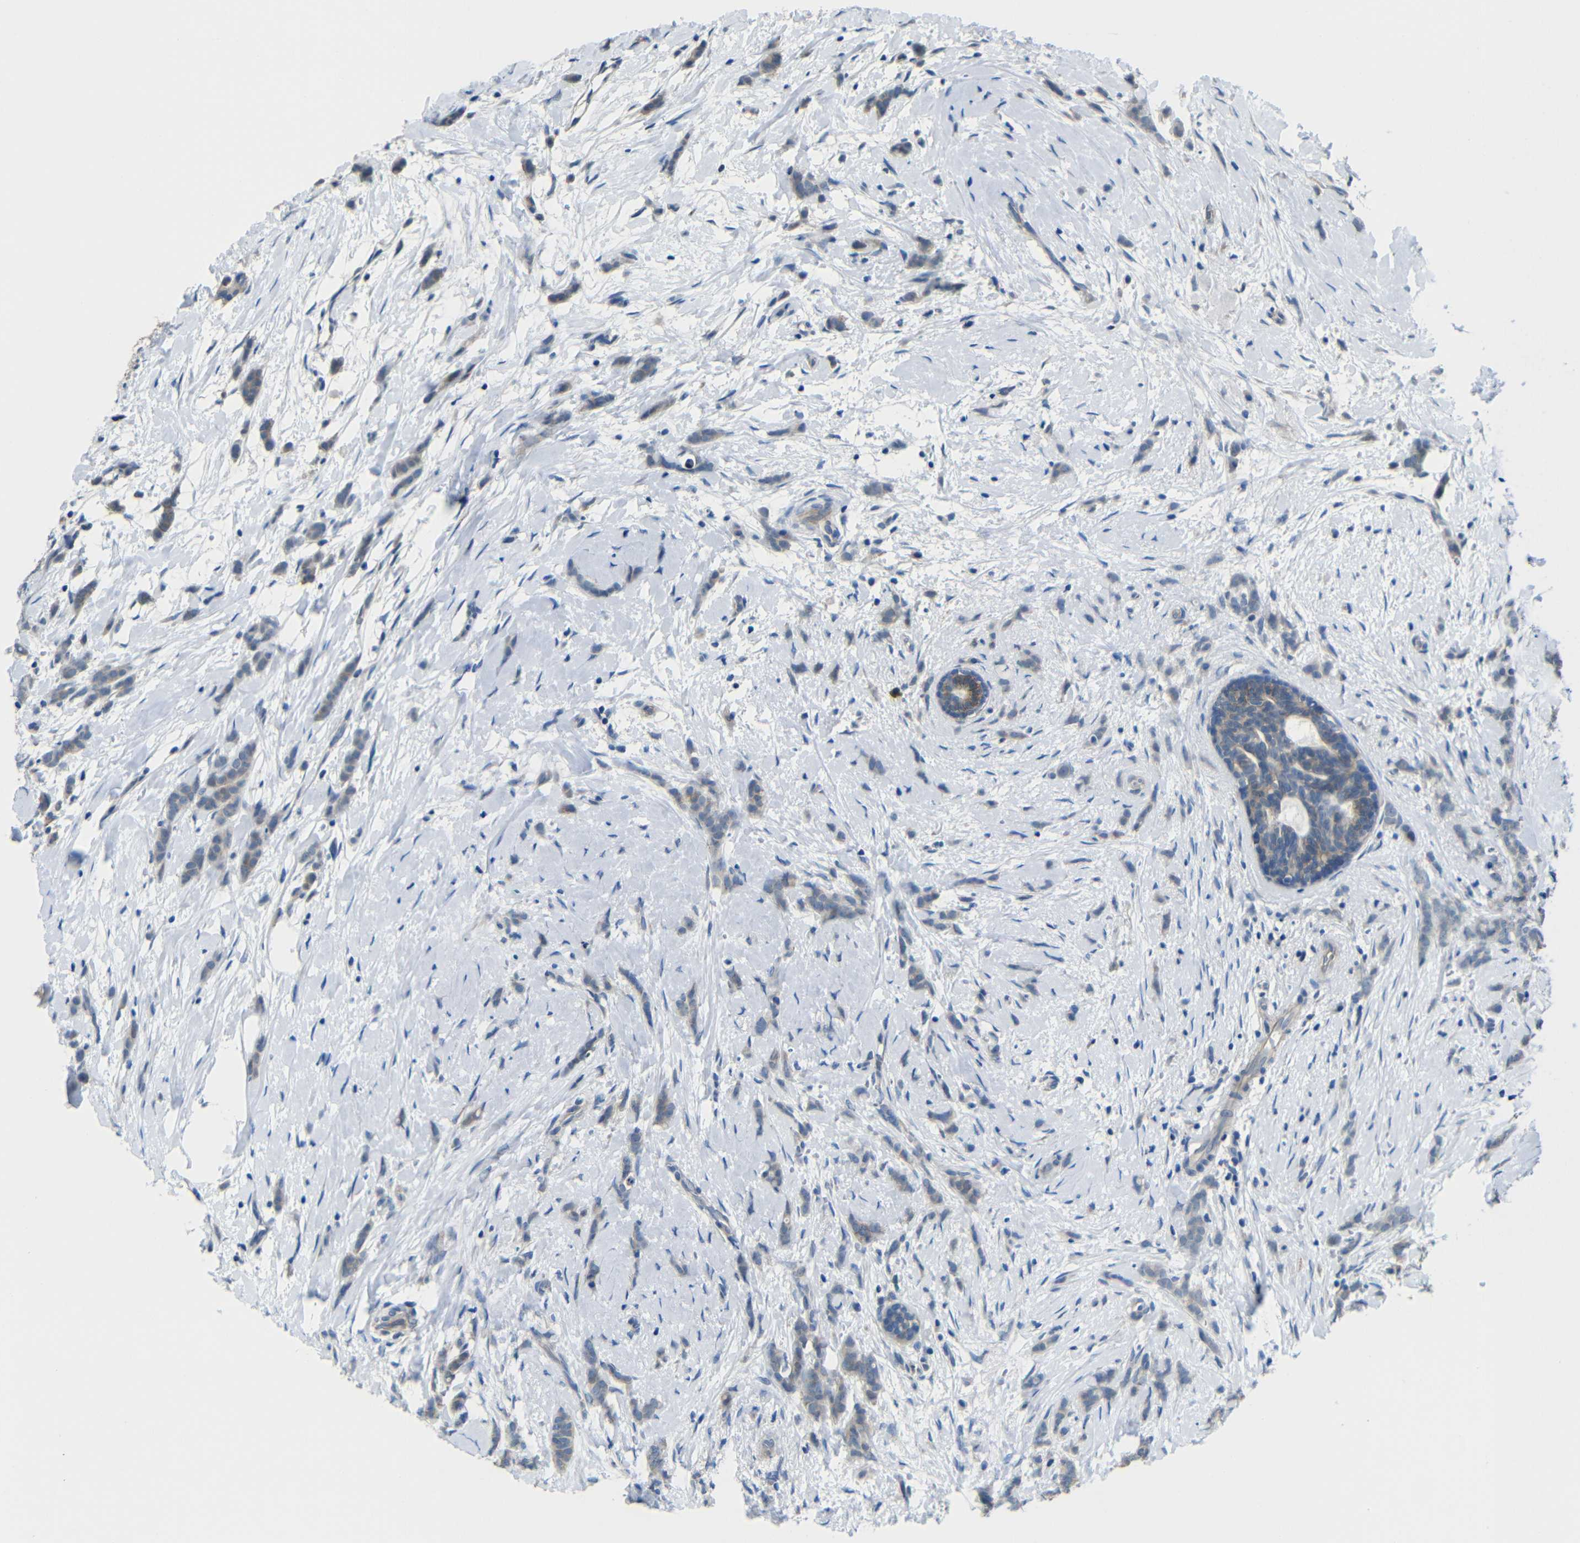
{"staining": {"intensity": "negative", "quantity": "none", "location": "none"}, "tissue": "breast cancer", "cell_type": "Tumor cells", "image_type": "cancer", "snomed": [{"axis": "morphology", "description": "Lobular carcinoma, in situ"}, {"axis": "morphology", "description": "Lobular carcinoma"}, {"axis": "topography", "description": "Breast"}], "caption": "Immunohistochemistry photomicrograph of human breast cancer stained for a protein (brown), which displays no expression in tumor cells.", "gene": "ZNF90", "patient": {"sex": "female", "age": 41}}